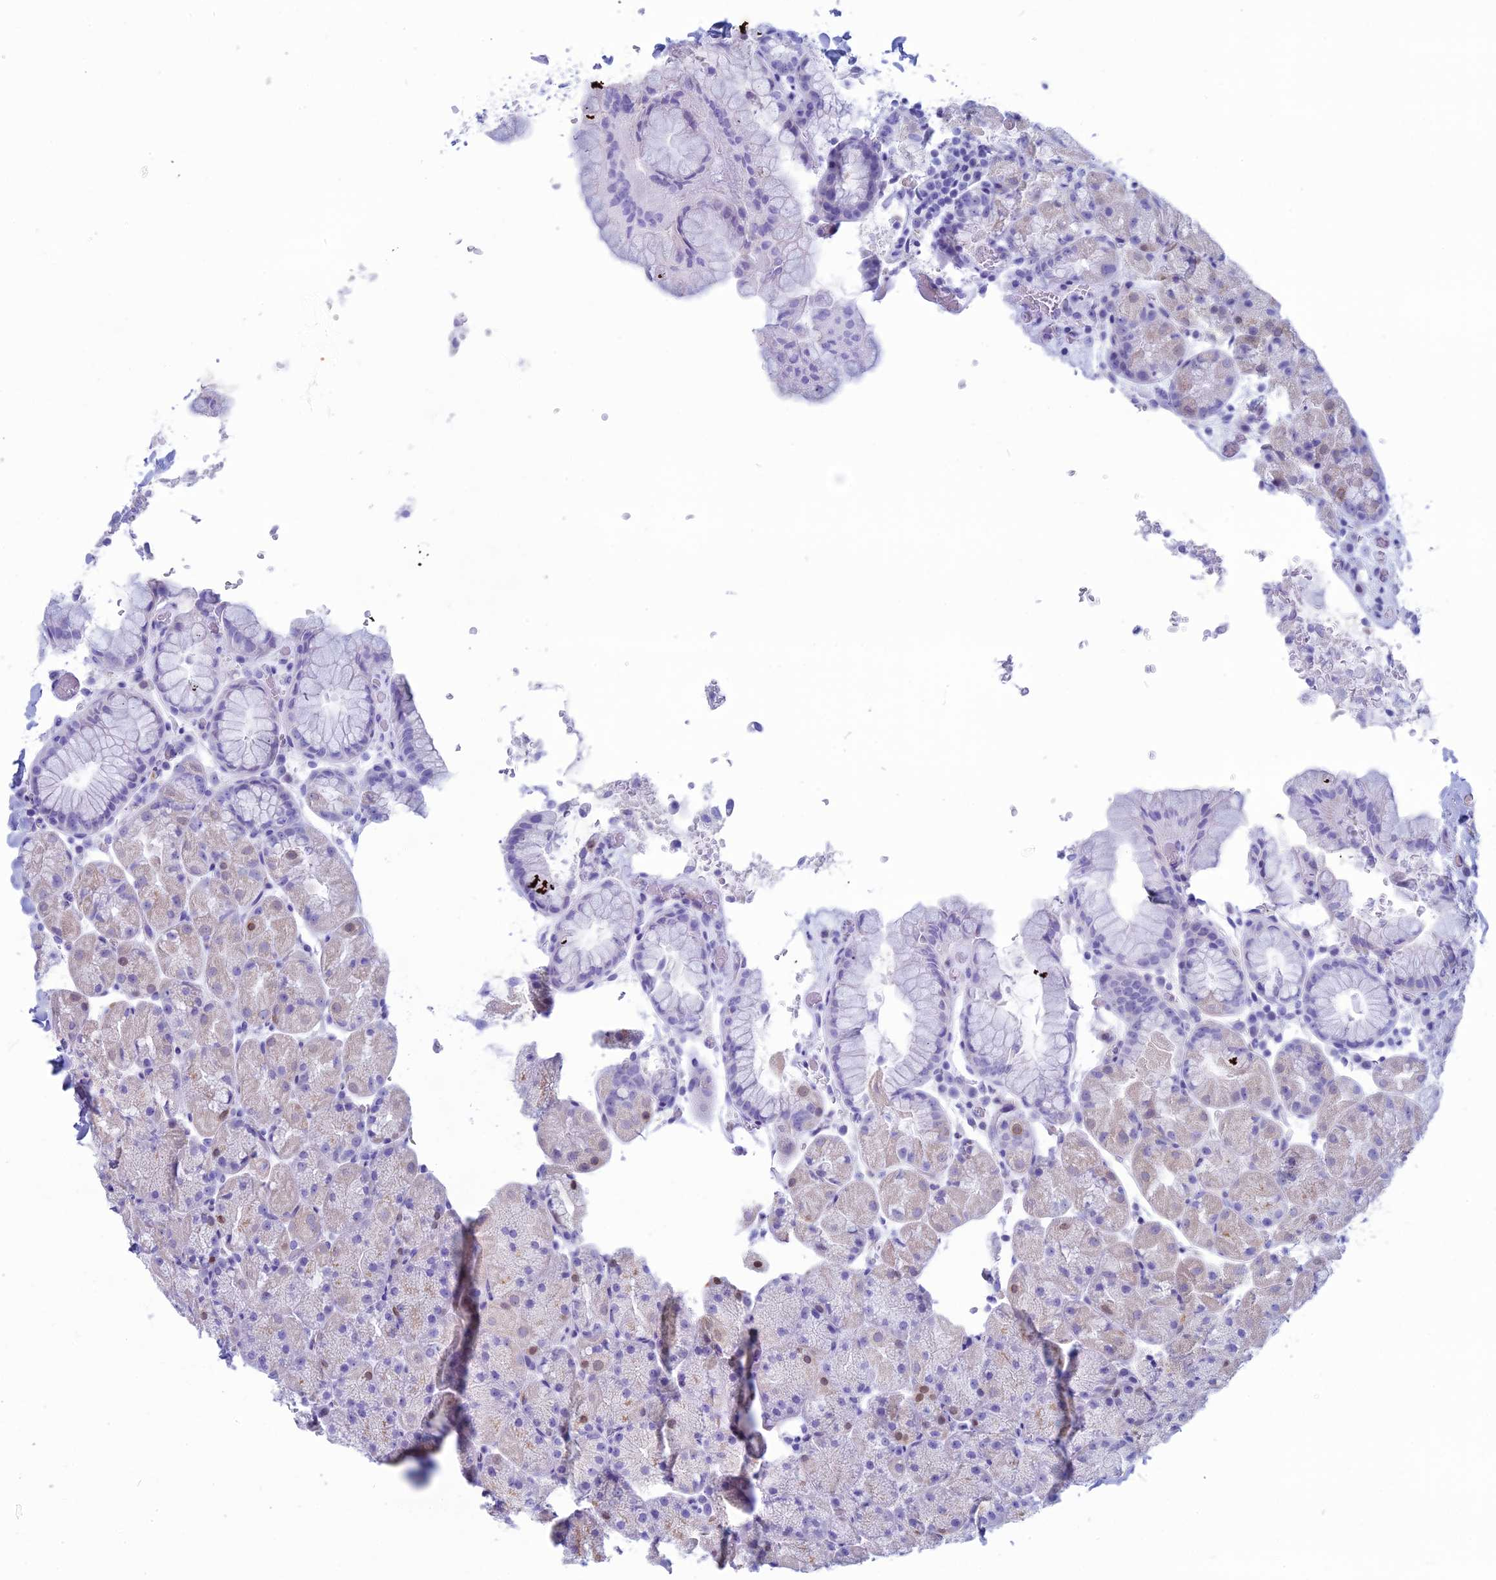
{"staining": {"intensity": "weak", "quantity": "<25%", "location": "cytoplasmic/membranous"}, "tissue": "stomach", "cell_type": "Glandular cells", "image_type": "normal", "snomed": [{"axis": "morphology", "description": "Normal tissue, NOS"}, {"axis": "topography", "description": "Stomach, upper"}, {"axis": "topography", "description": "Stomach, lower"}], "caption": "Immunohistochemistry (IHC) image of unremarkable human stomach stained for a protein (brown), which shows no positivity in glandular cells. Nuclei are stained in blue.", "gene": "FAM169A", "patient": {"sex": "male", "age": 67}}